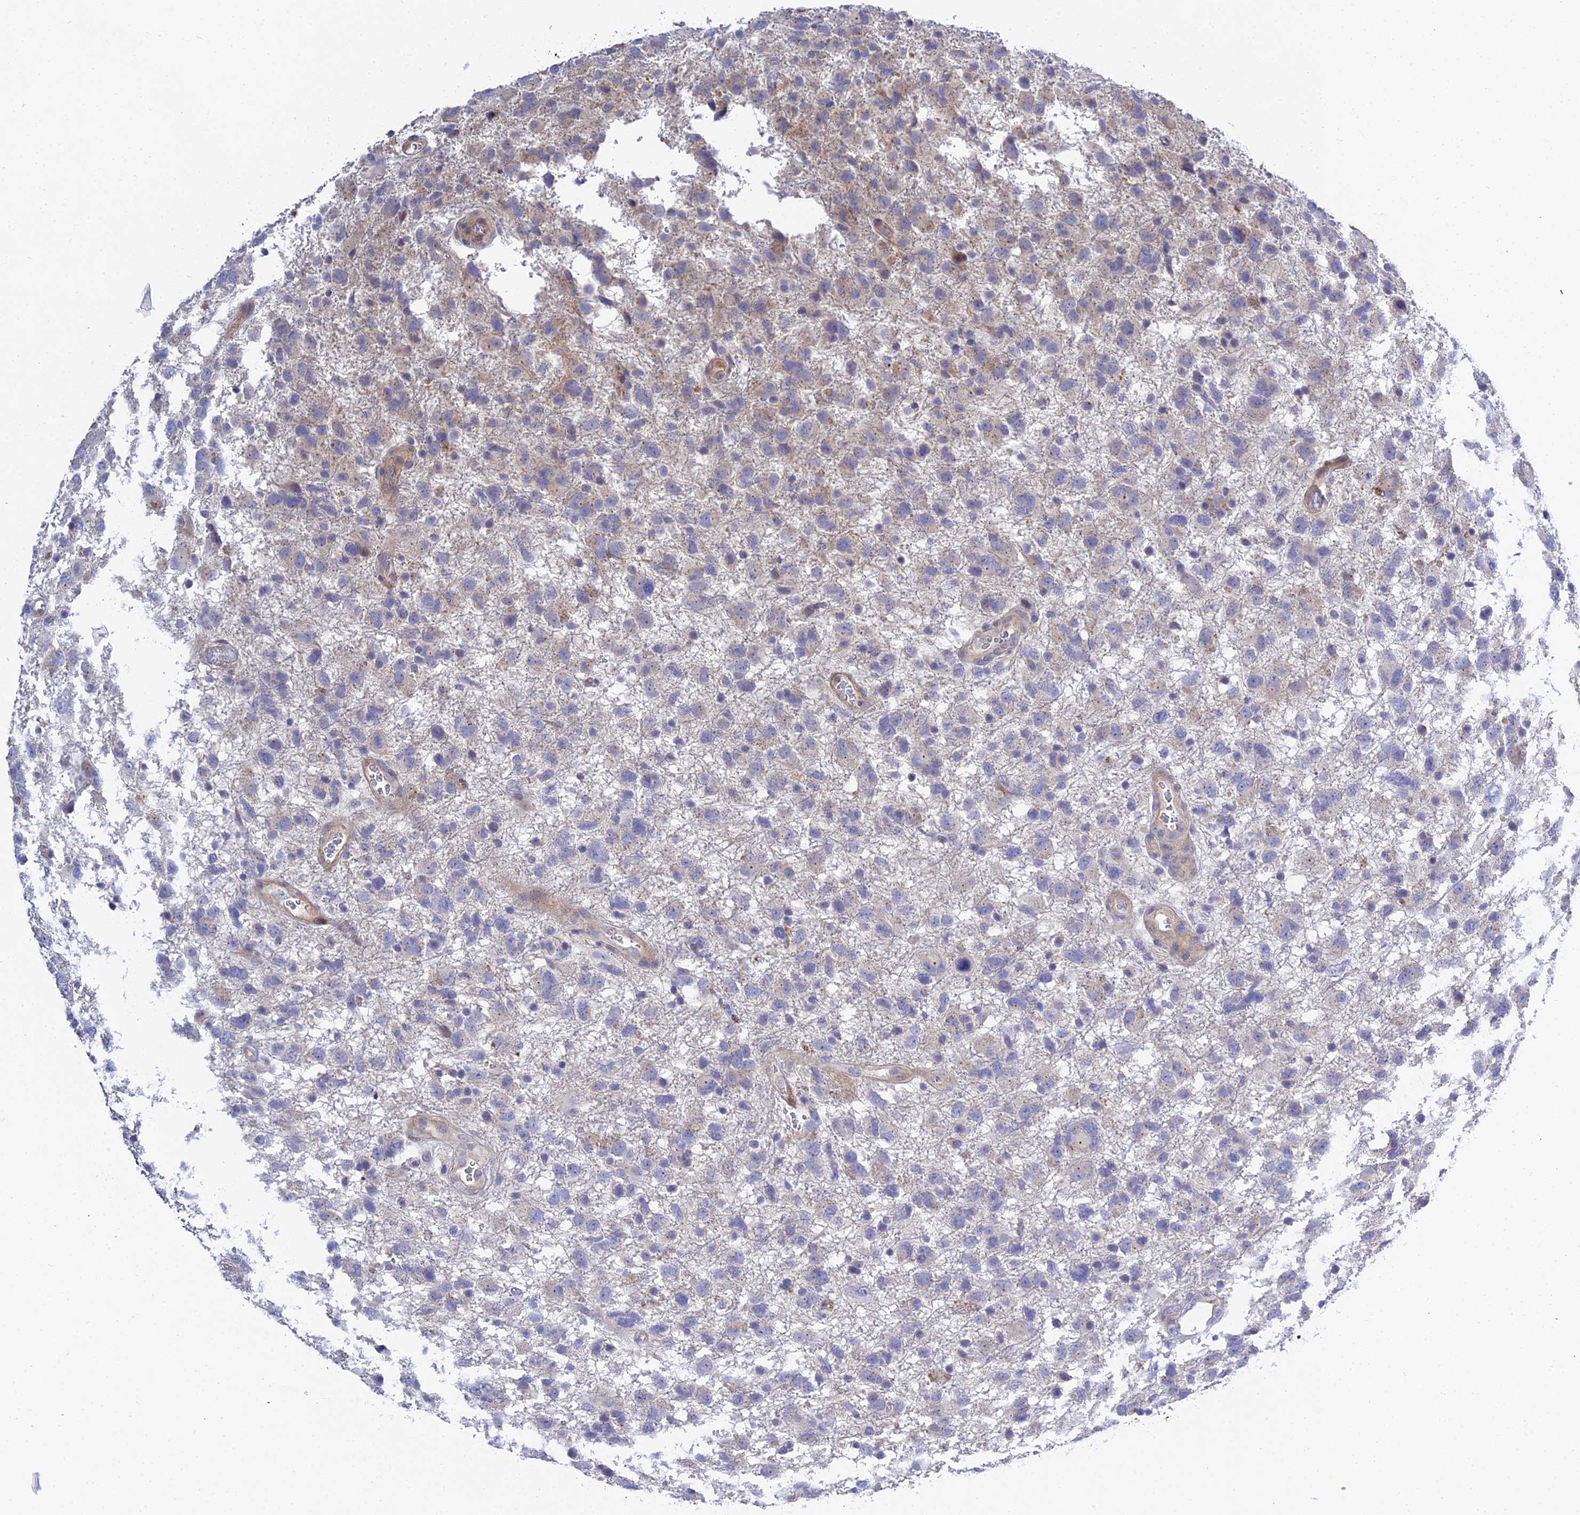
{"staining": {"intensity": "negative", "quantity": "none", "location": "none"}, "tissue": "glioma", "cell_type": "Tumor cells", "image_type": "cancer", "snomed": [{"axis": "morphology", "description": "Glioma, malignant, High grade"}, {"axis": "topography", "description": "Brain"}], "caption": "Micrograph shows no significant protein positivity in tumor cells of malignant glioma (high-grade). (Brightfield microscopy of DAB (3,3'-diaminobenzidine) immunohistochemistry (IHC) at high magnification).", "gene": "APOBEC3H", "patient": {"sex": "male", "age": 61}}